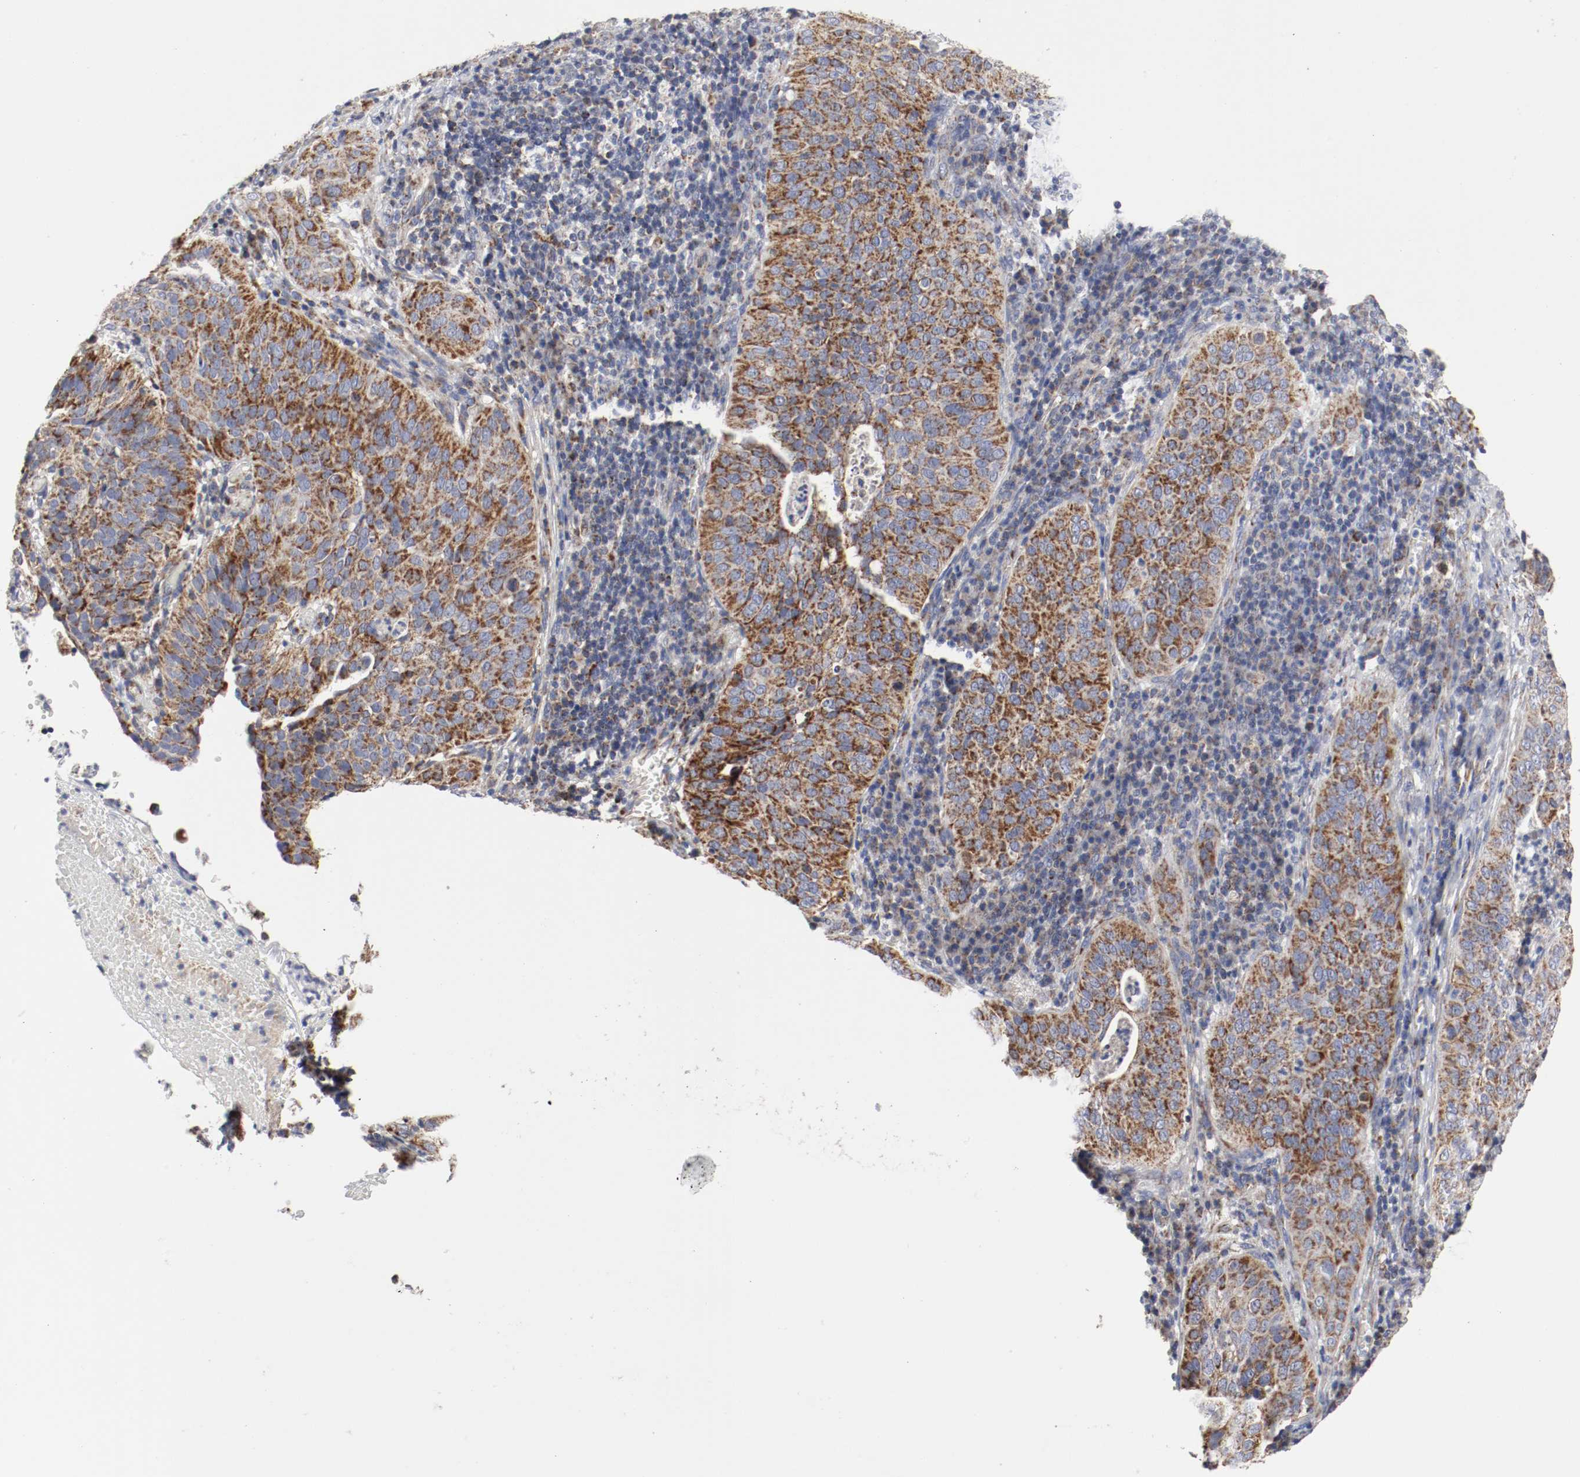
{"staining": {"intensity": "strong", "quantity": ">75%", "location": "cytoplasmic/membranous"}, "tissue": "cervical cancer", "cell_type": "Tumor cells", "image_type": "cancer", "snomed": [{"axis": "morphology", "description": "Squamous cell carcinoma, NOS"}, {"axis": "topography", "description": "Cervix"}], "caption": "Immunohistochemical staining of human squamous cell carcinoma (cervical) displays high levels of strong cytoplasmic/membranous staining in about >75% of tumor cells.", "gene": "AFG3L2", "patient": {"sex": "female", "age": 39}}